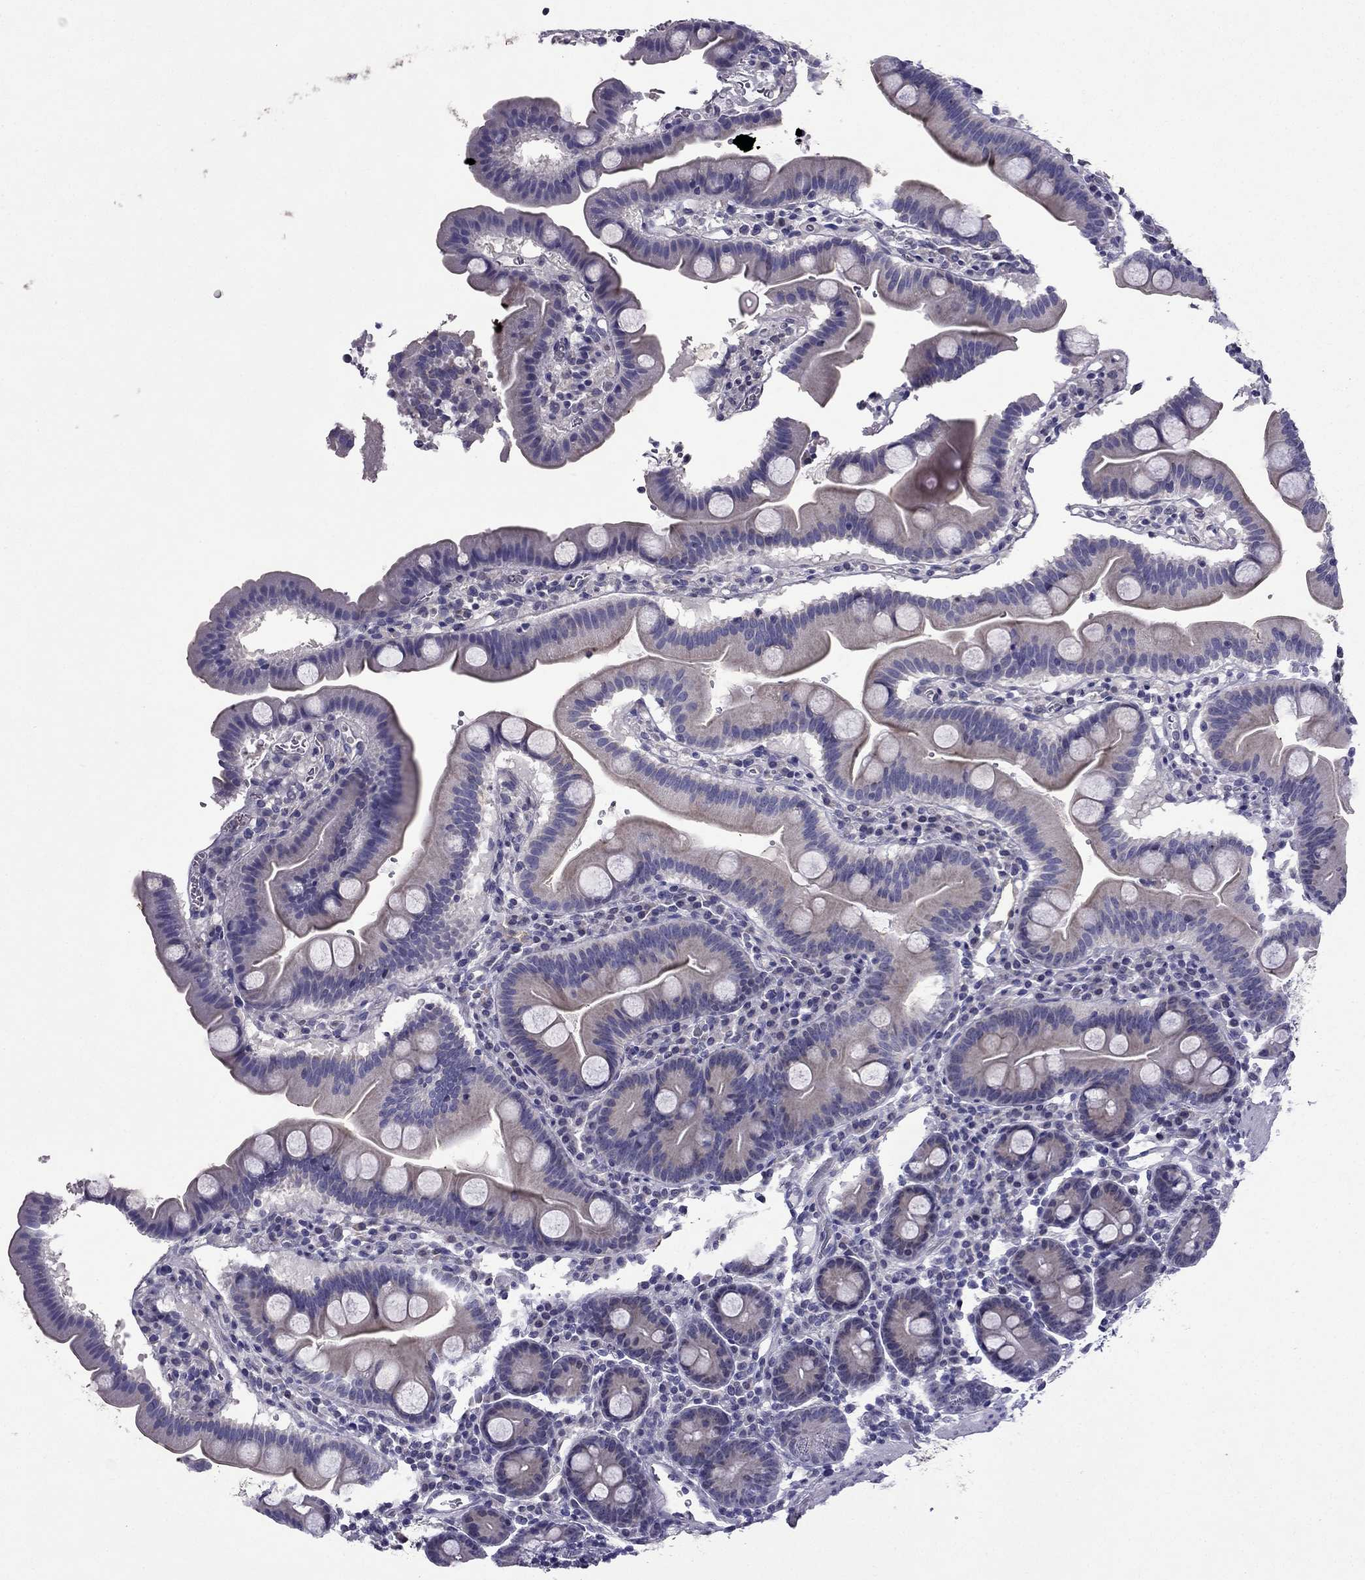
{"staining": {"intensity": "weak", "quantity": "25%-75%", "location": "cytoplasmic/membranous"}, "tissue": "duodenum", "cell_type": "Glandular cells", "image_type": "normal", "snomed": [{"axis": "morphology", "description": "Normal tissue, NOS"}, {"axis": "topography", "description": "Duodenum"}], "caption": "Immunohistochemistry photomicrograph of normal duodenum stained for a protein (brown), which exhibits low levels of weak cytoplasmic/membranous positivity in approximately 25%-75% of glandular cells.", "gene": "SLC6A2", "patient": {"sex": "male", "age": 59}}